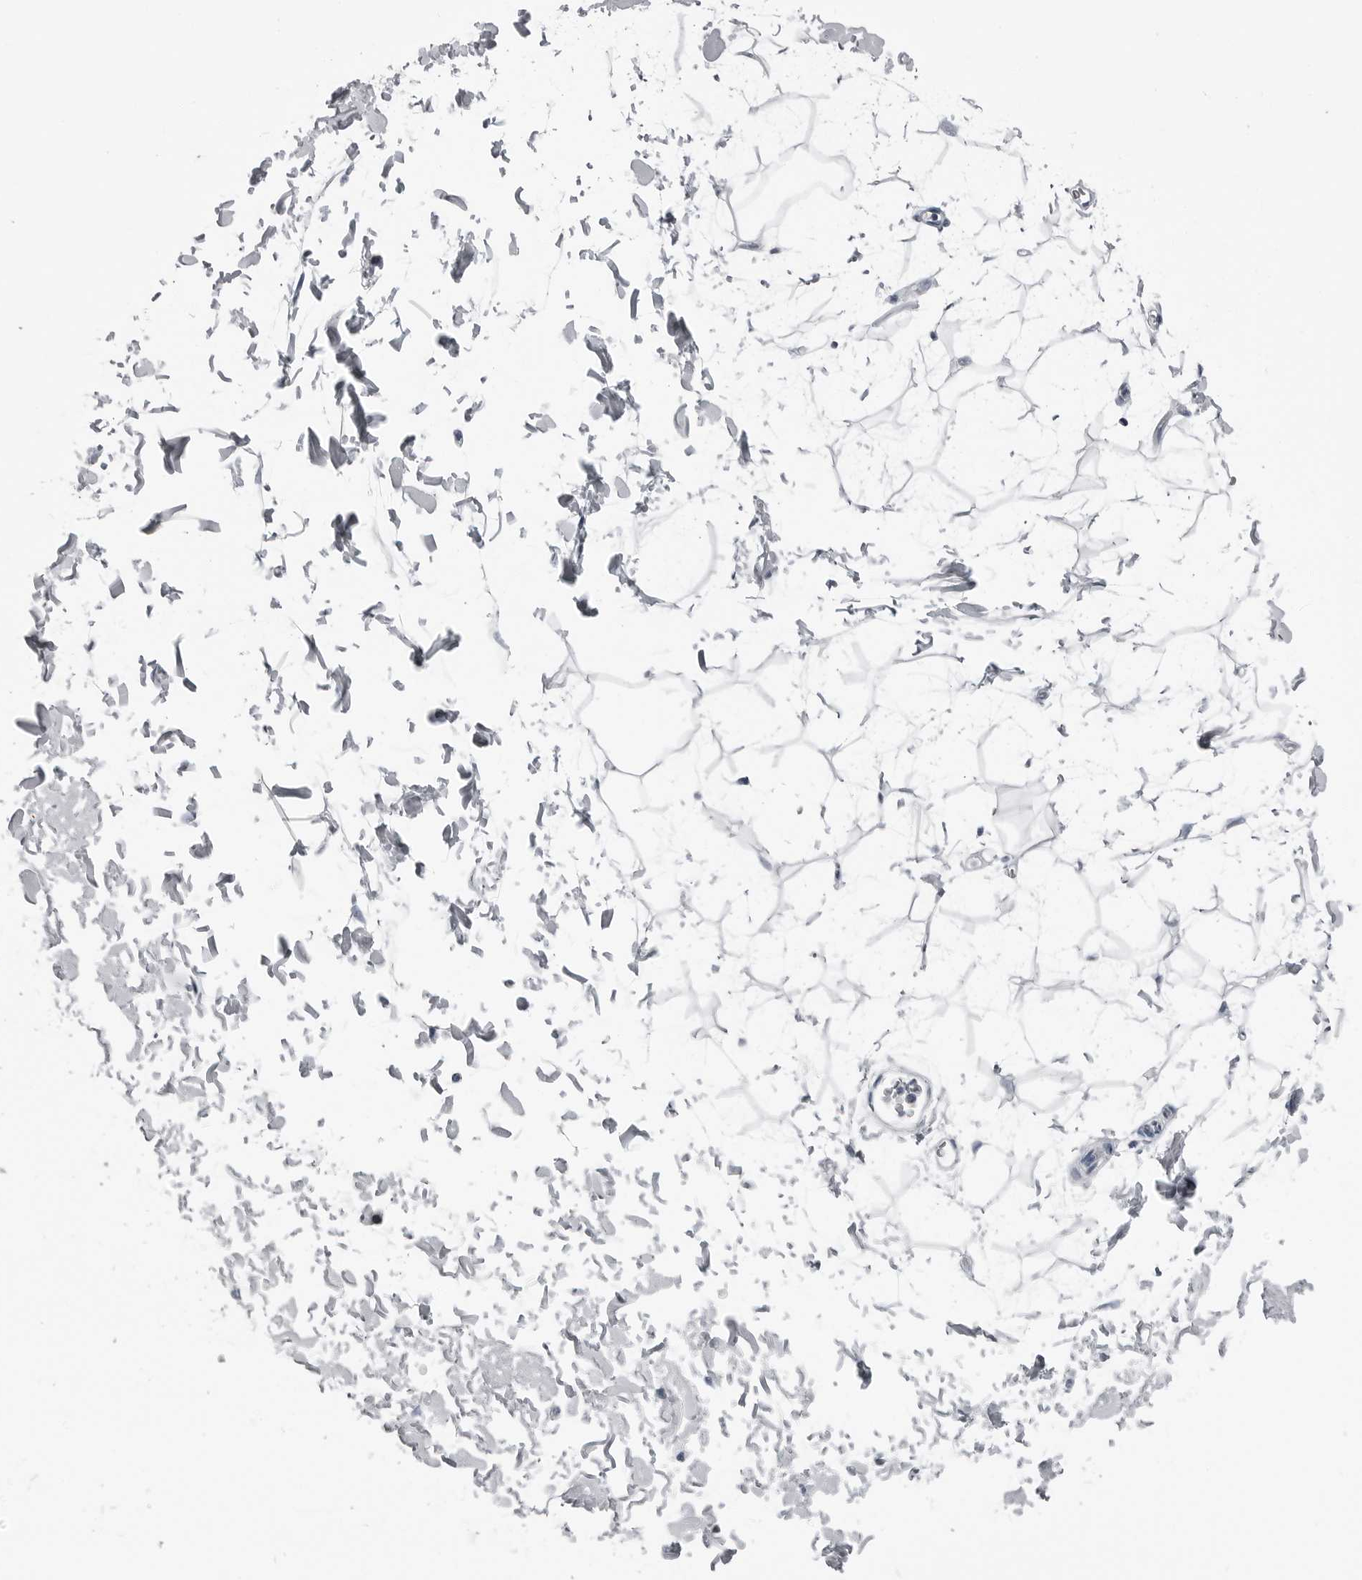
{"staining": {"intensity": "negative", "quantity": "none", "location": "none"}, "tissue": "adipose tissue", "cell_type": "Adipocytes", "image_type": "normal", "snomed": [{"axis": "morphology", "description": "Normal tissue, NOS"}, {"axis": "topography", "description": "Soft tissue"}], "caption": "Immunohistochemical staining of unremarkable human adipose tissue displays no significant staining in adipocytes.", "gene": "SPINK1", "patient": {"sex": "male", "age": 72}}